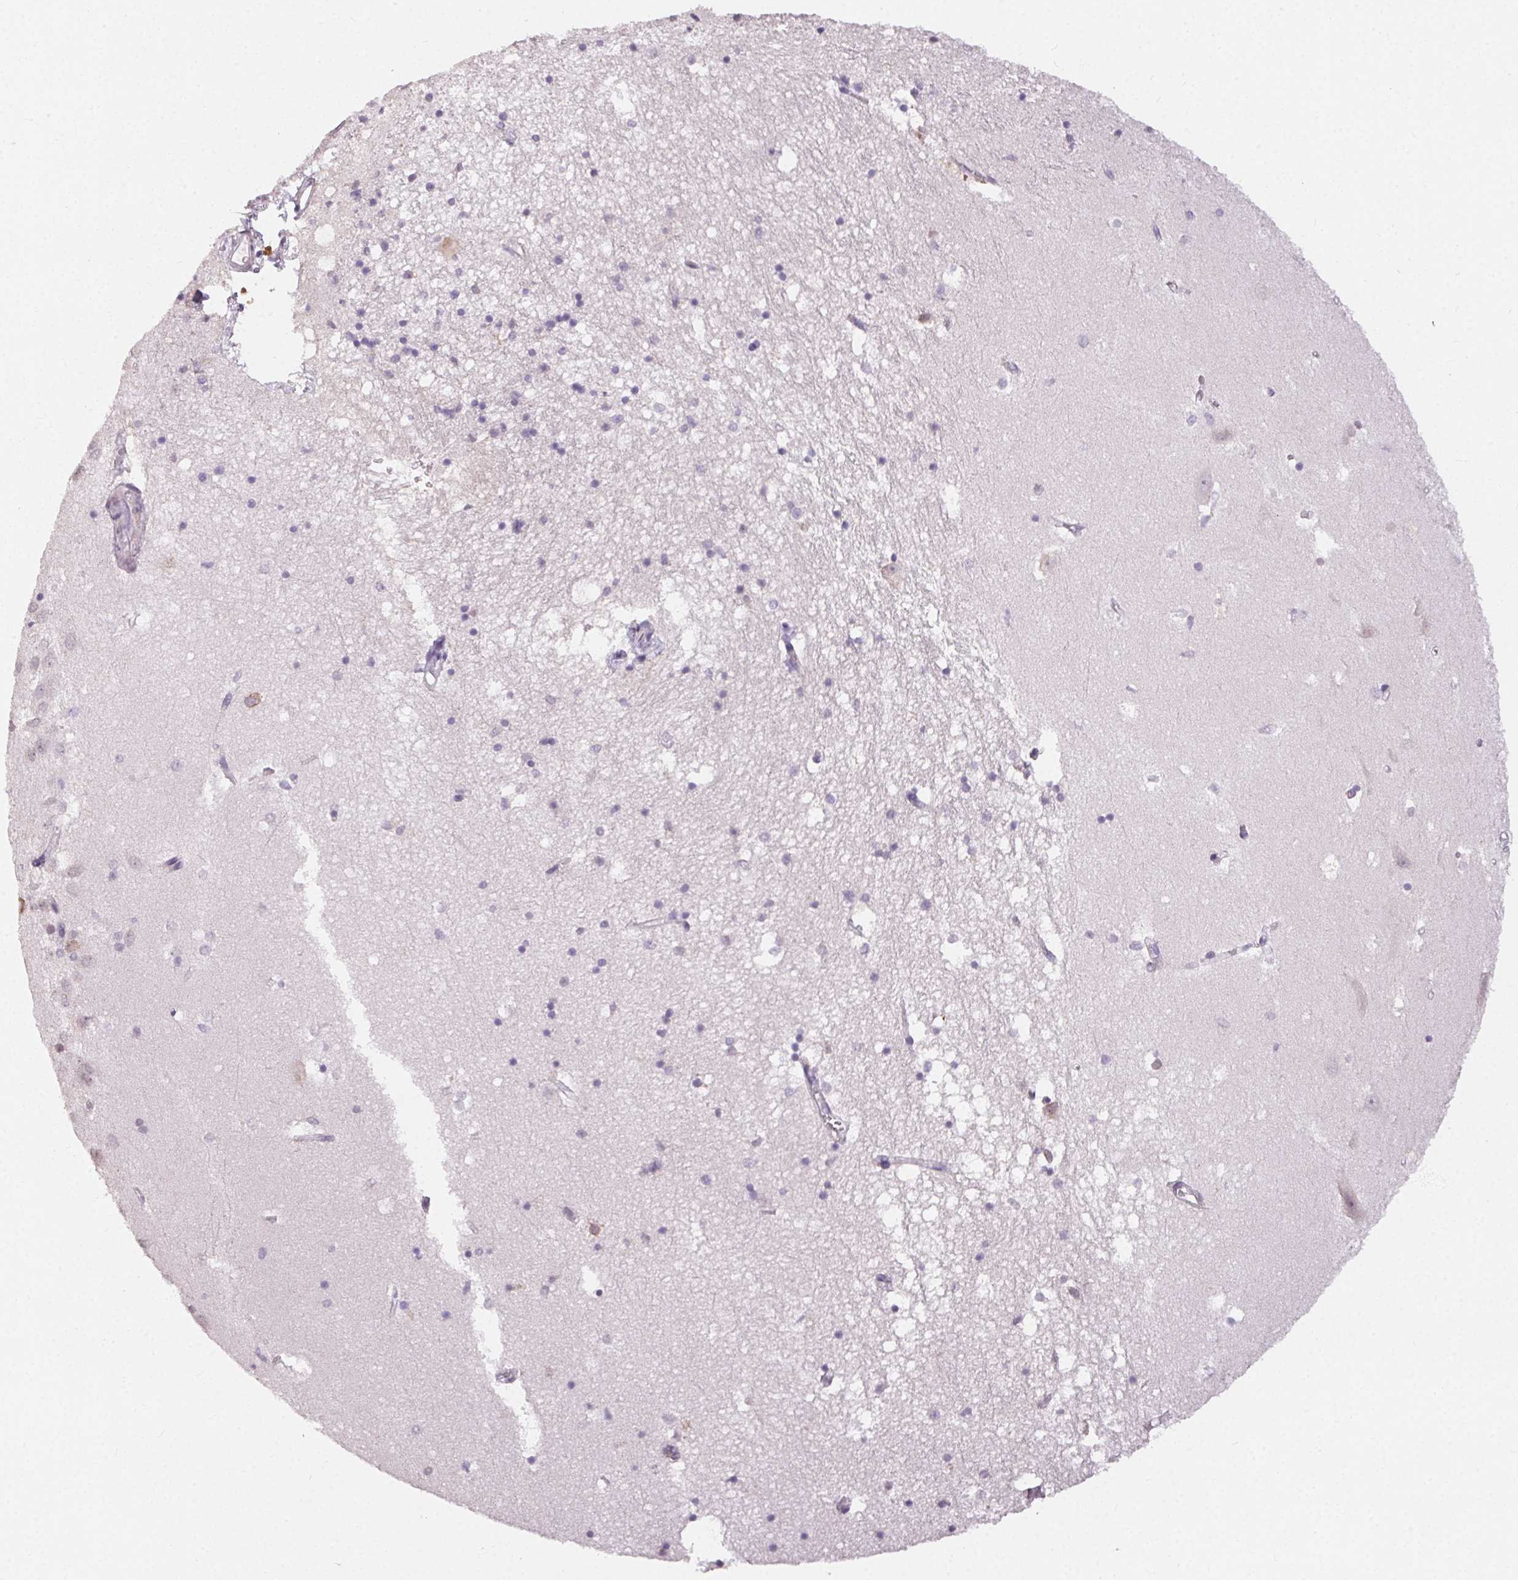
{"staining": {"intensity": "negative", "quantity": "none", "location": "none"}, "tissue": "hippocampus", "cell_type": "Glial cells", "image_type": "normal", "snomed": [{"axis": "morphology", "description": "Normal tissue, NOS"}, {"axis": "topography", "description": "Hippocampus"}], "caption": "Glial cells are negative for protein expression in normal human hippocampus. (Immunohistochemistry (ihc), brightfield microscopy, high magnification).", "gene": "TMEM174", "patient": {"sex": "male", "age": 58}}